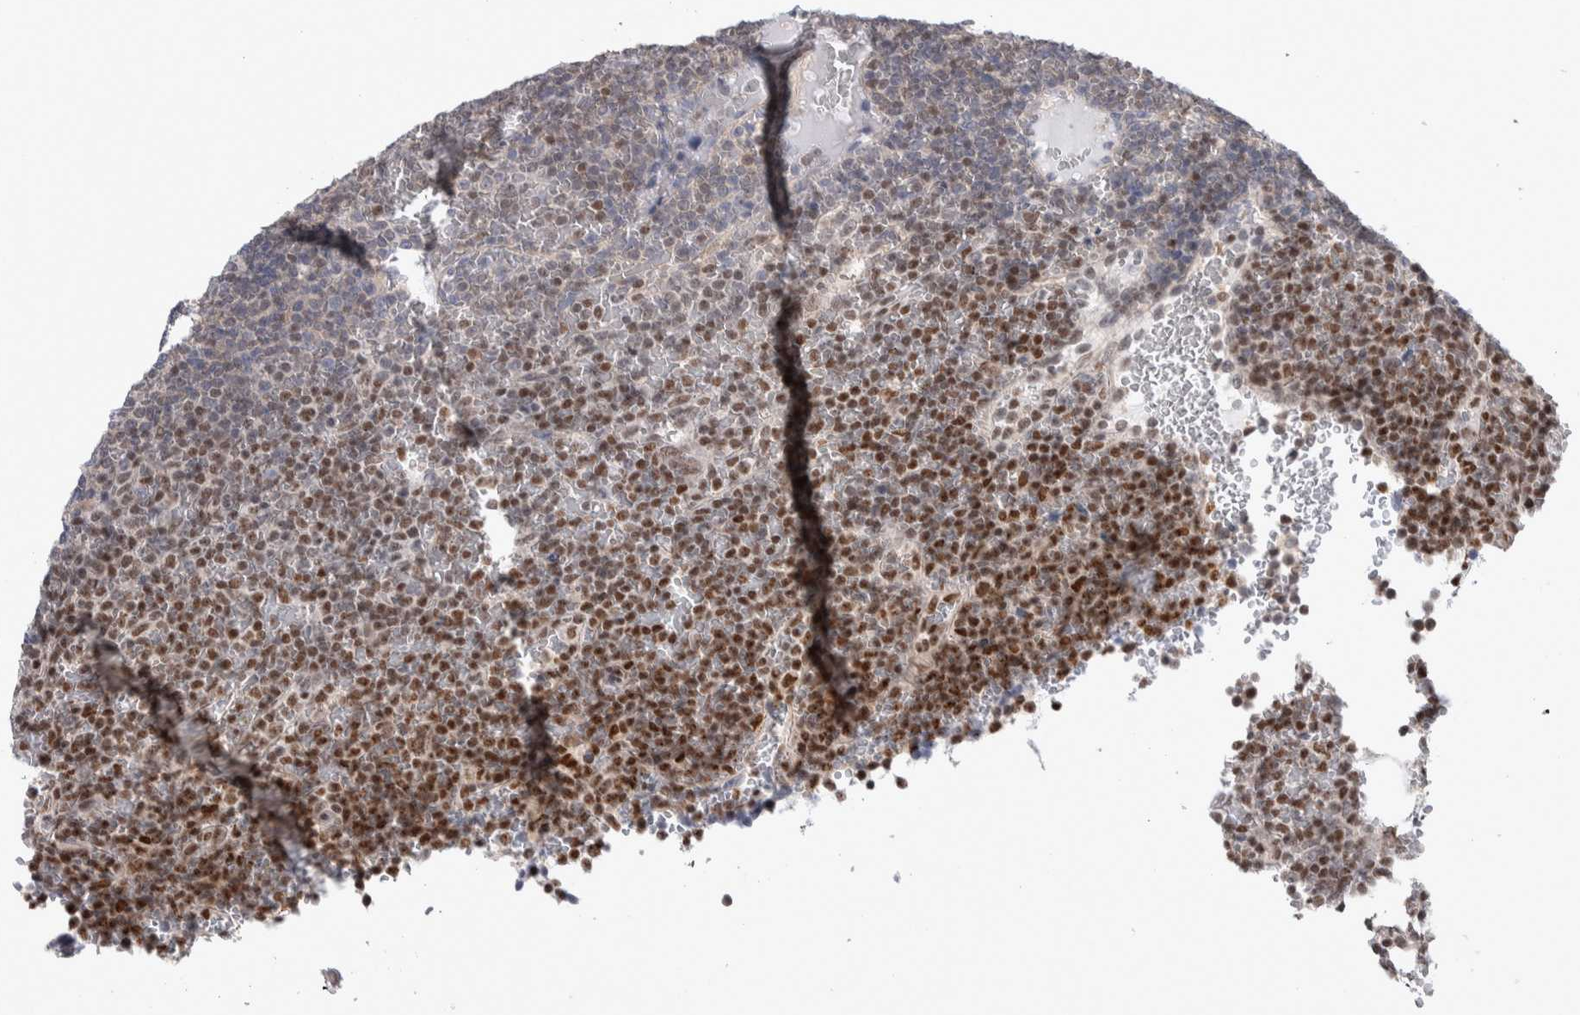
{"staining": {"intensity": "strong", "quantity": "25%-75%", "location": "nuclear"}, "tissue": "lymphoma", "cell_type": "Tumor cells", "image_type": "cancer", "snomed": [{"axis": "morphology", "description": "Malignant lymphoma, non-Hodgkin's type, Low grade"}, {"axis": "topography", "description": "Spleen"}], "caption": "IHC of human lymphoma demonstrates high levels of strong nuclear positivity in about 25%-75% of tumor cells. (DAB (3,3'-diaminobenzidine) IHC, brown staining for protein, blue staining for nuclei).", "gene": "TAX1BP1", "patient": {"sex": "female", "age": 77}}